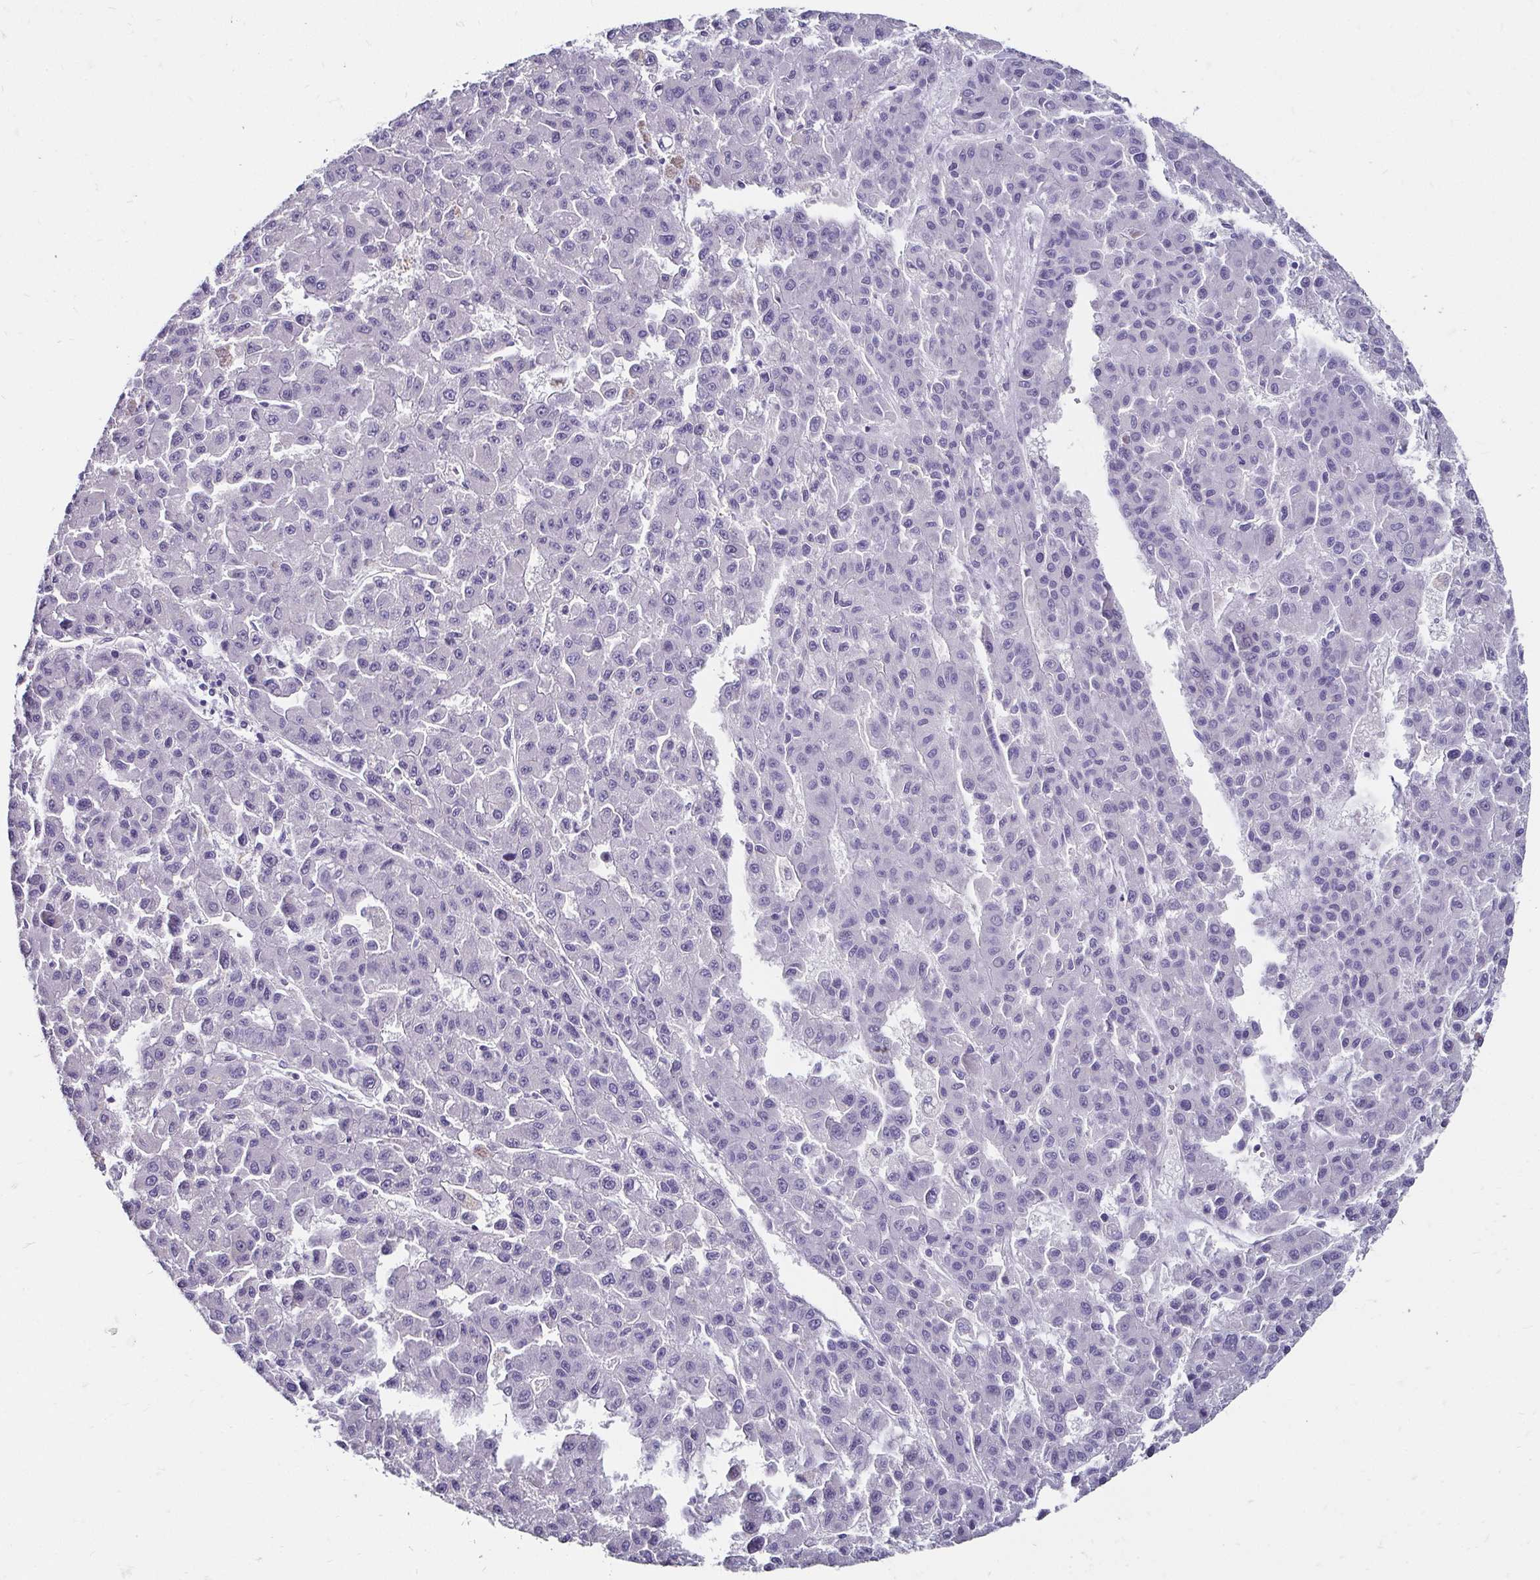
{"staining": {"intensity": "negative", "quantity": "none", "location": "none"}, "tissue": "liver cancer", "cell_type": "Tumor cells", "image_type": "cancer", "snomed": [{"axis": "morphology", "description": "Carcinoma, Hepatocellular, NOS"}, {"axis": "topography", "description": "Liver"}], "caption": "High magnification brightfield microscopy of liver hepatocellular carcinoma stained with DAB (3,3'-diaminobenzidine) (brown) and counterstained with hematoxylin (blue): tumor cells show no significant positivity. (DAB immunohistochemistry with hematoxylin counter stain).", "gene": "SCG3", "patient": {"sex": "male", "age": 70}}